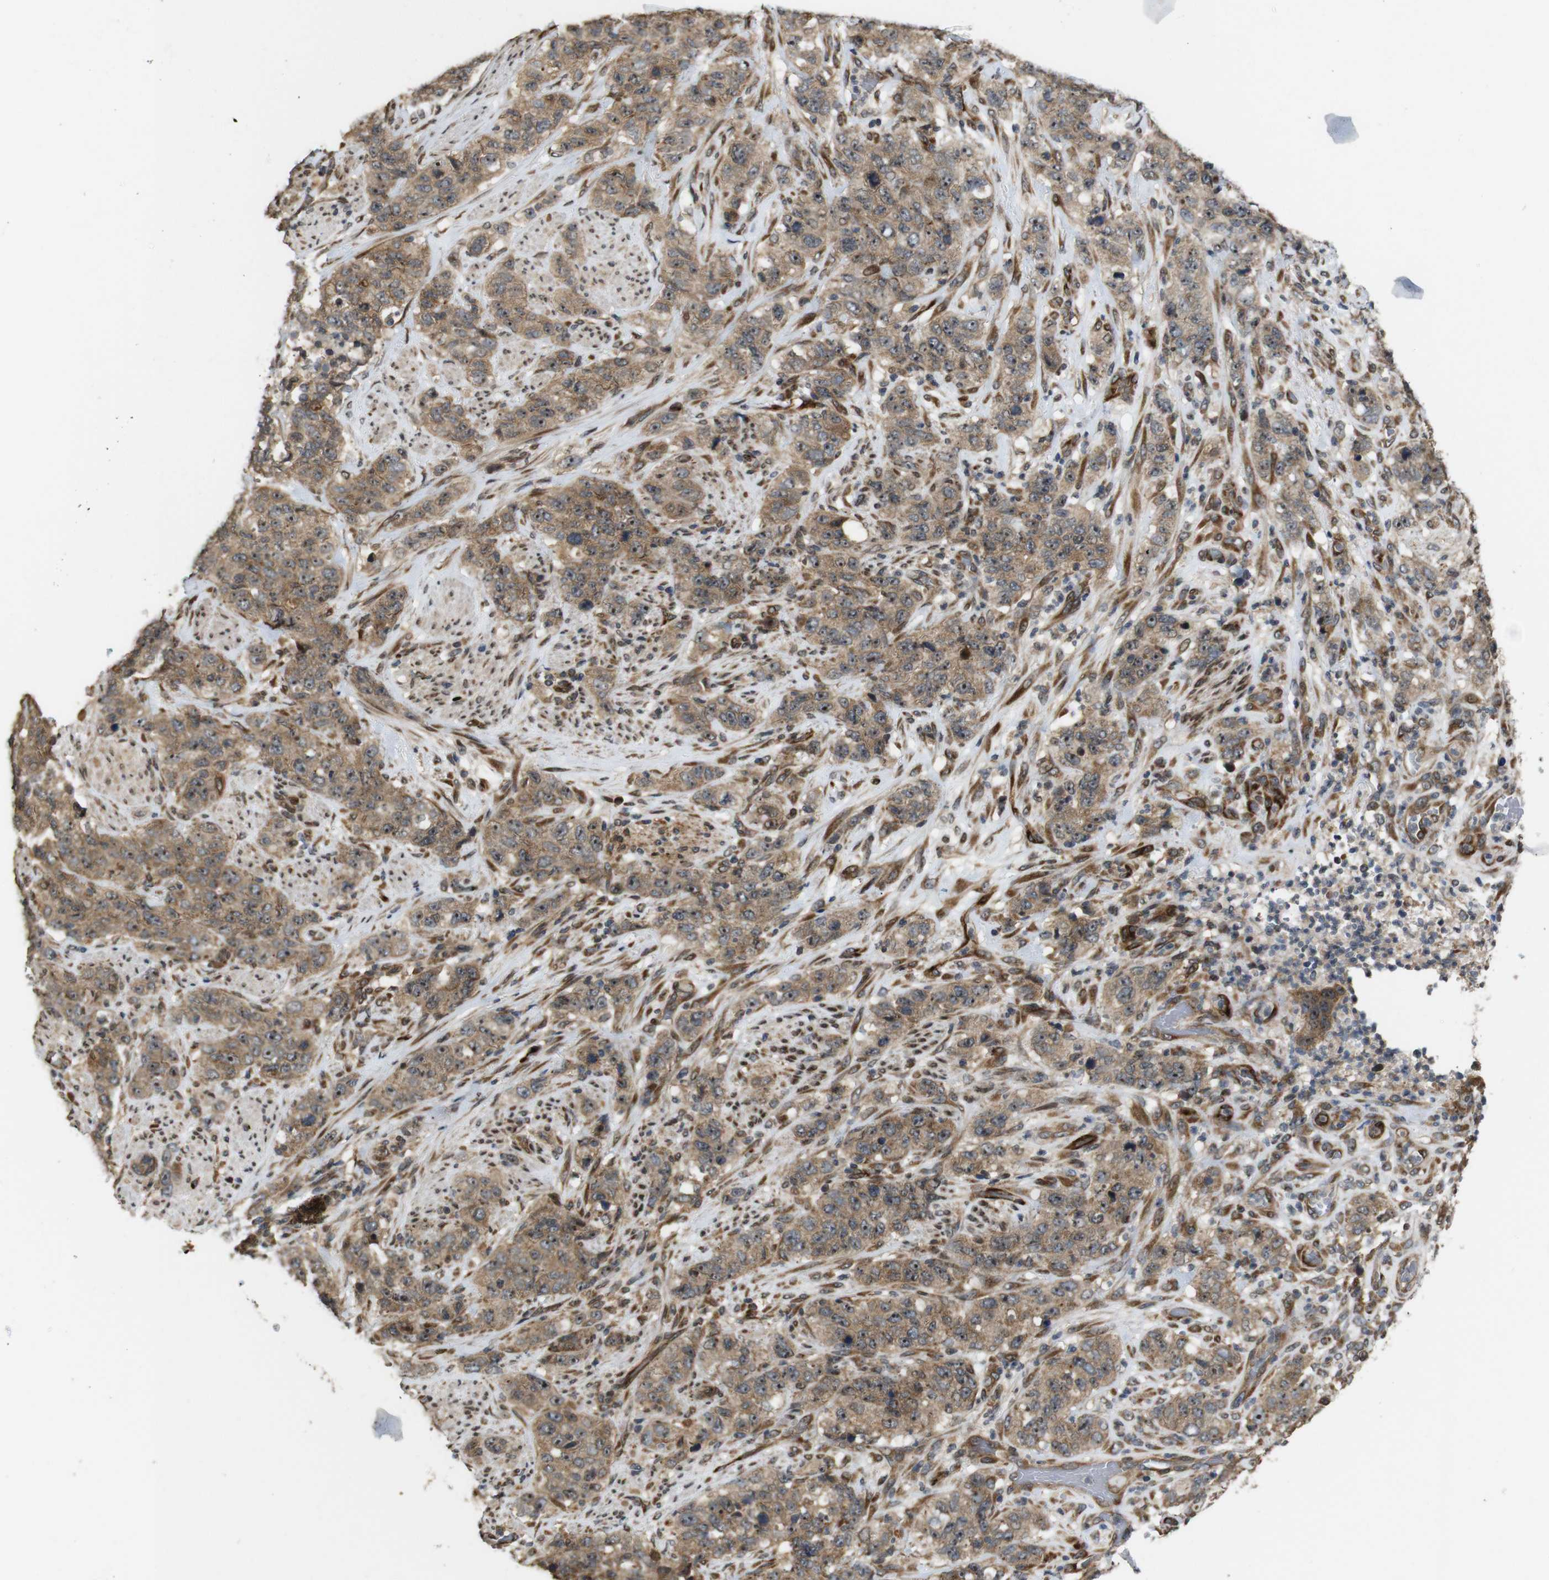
{"staining": {"intensity": "moderate", "quantity": ">75%", "location": "cytoplasmic/membranous,nuclear"}, "tissue": "stomach cancer", "cell_type": "Tumor cells", "image_type": "cancer", "snomed": [{"axis": "morphology", "description": "Adenocarcinoma, NOS"}, {"axis": "topography", "description": "Stomach"}], "caption": "DAB (3,3'-diaminobenzidine) immunohistochemical staining of human stomach adenocarcinoma exhibits moderate cytoplasmic/membranous and nuclear protein expression in approximately >75% of tumor cells. The protein is stained brown, and the nuclei are stained in blue (DAB (3,3'-diaminobenzidine) IHC with brightfield microscopy, high magnification).", "gene": "EFCAB14", "patient": {"sex": "male", "age": 48}}